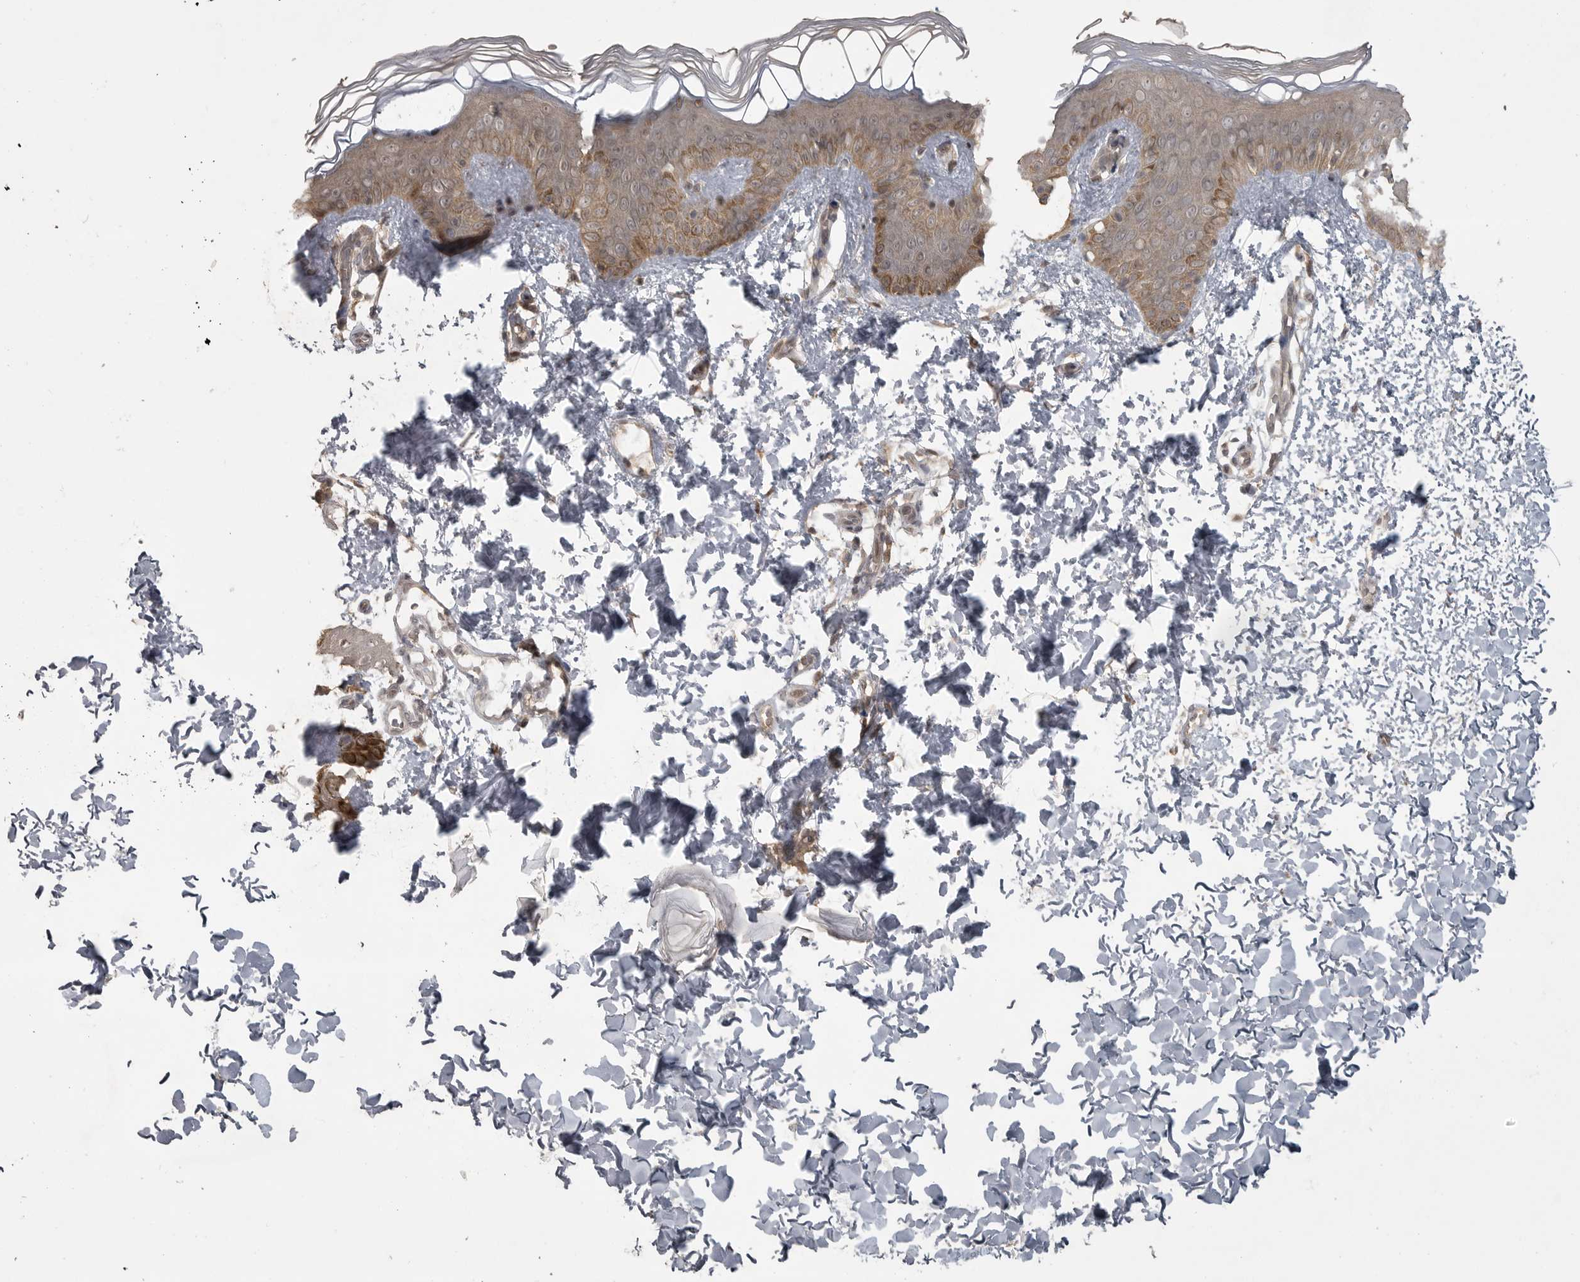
{"staining": {"intensity": "weak", "quantity": ">75%", "location": "cytoplasmic/membranous"}, "tissue": "skin", "cell_type": "Fibroblasts", "image_type": "normal", "snomed": [{"axis": "morphology", "description": "Normal tissue, NOS"}, {"axis": "morphology", "description": "Neoplasm, benign, NOS"}, {"axis": "topography", "description": "Skin"}, {"axis": "topography", "description": "Soft tissue"}], "caption": "A brown stain labels weak cytoplasmic/membranous positivity of a protein in fibroblasts of normal skin. The staining was performed using DAB (3,3'-diaminobenzidine) to visualize the protein expression in brown, while the nuclei were stained in blue with hematoxylin (Magnification: 20x).", "gene": "LLGL1", "patient": {"sex": "male", "age": 26}}